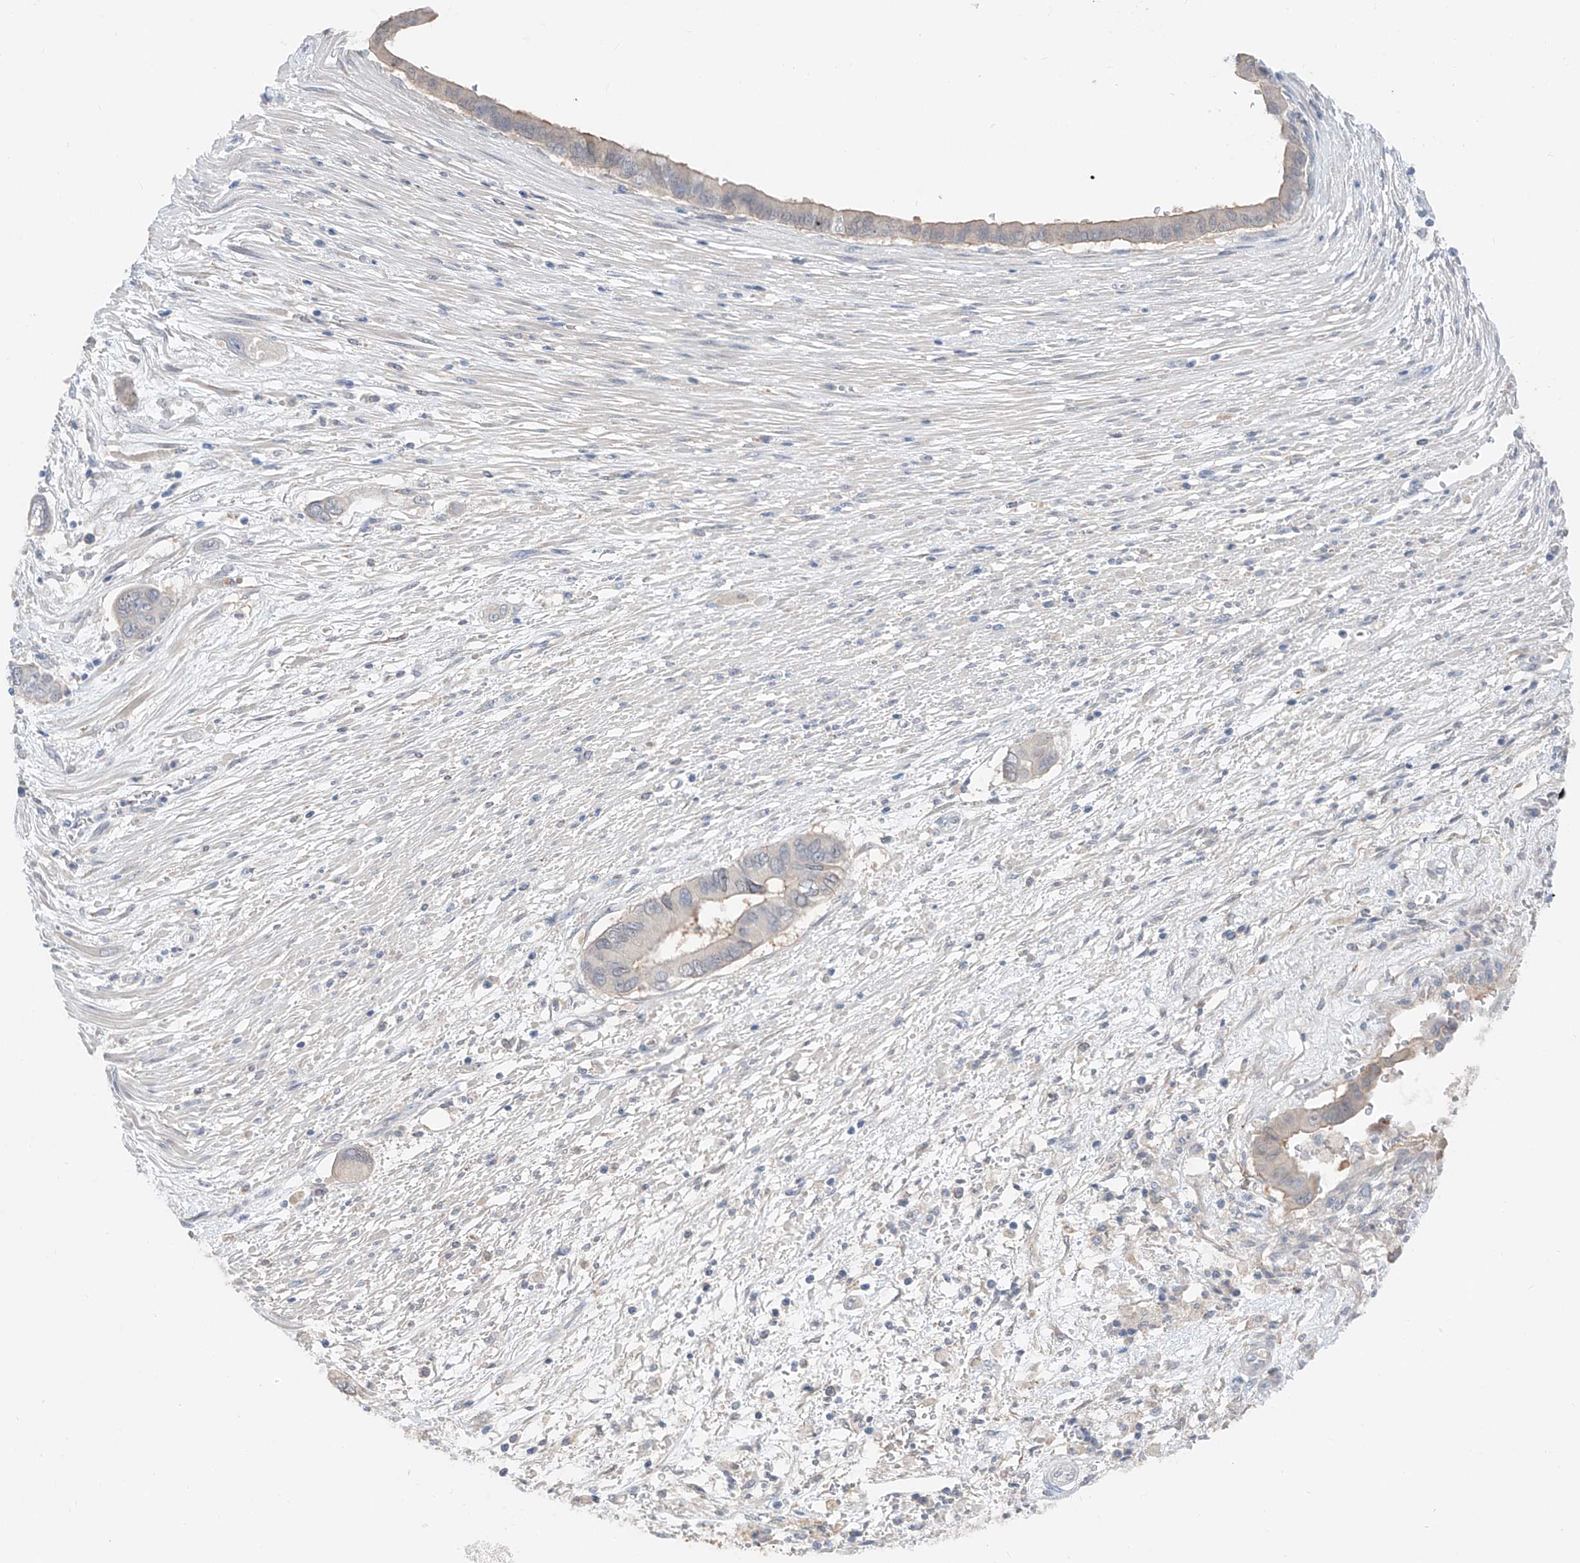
{"staining": {"intensity": "negative", "quantity": "none", "location": "none"}, "tissue": "pancreatic cancer", "cell_type": "Tumor cells", "image_type": "cancer", "snomed": [{"axis": "morphology", "description": "Adenocarcinoma, NOS"}, {"axis": "topography", "description": "Pancreas"}], "caption": "Pancreatic adenocarcinoma stained for a protein using immunohistochemistry (IHC) reveals no positivity tumor cells.", "gene": "FUCA2", "patient": {"sex": "male", "age": 68}}